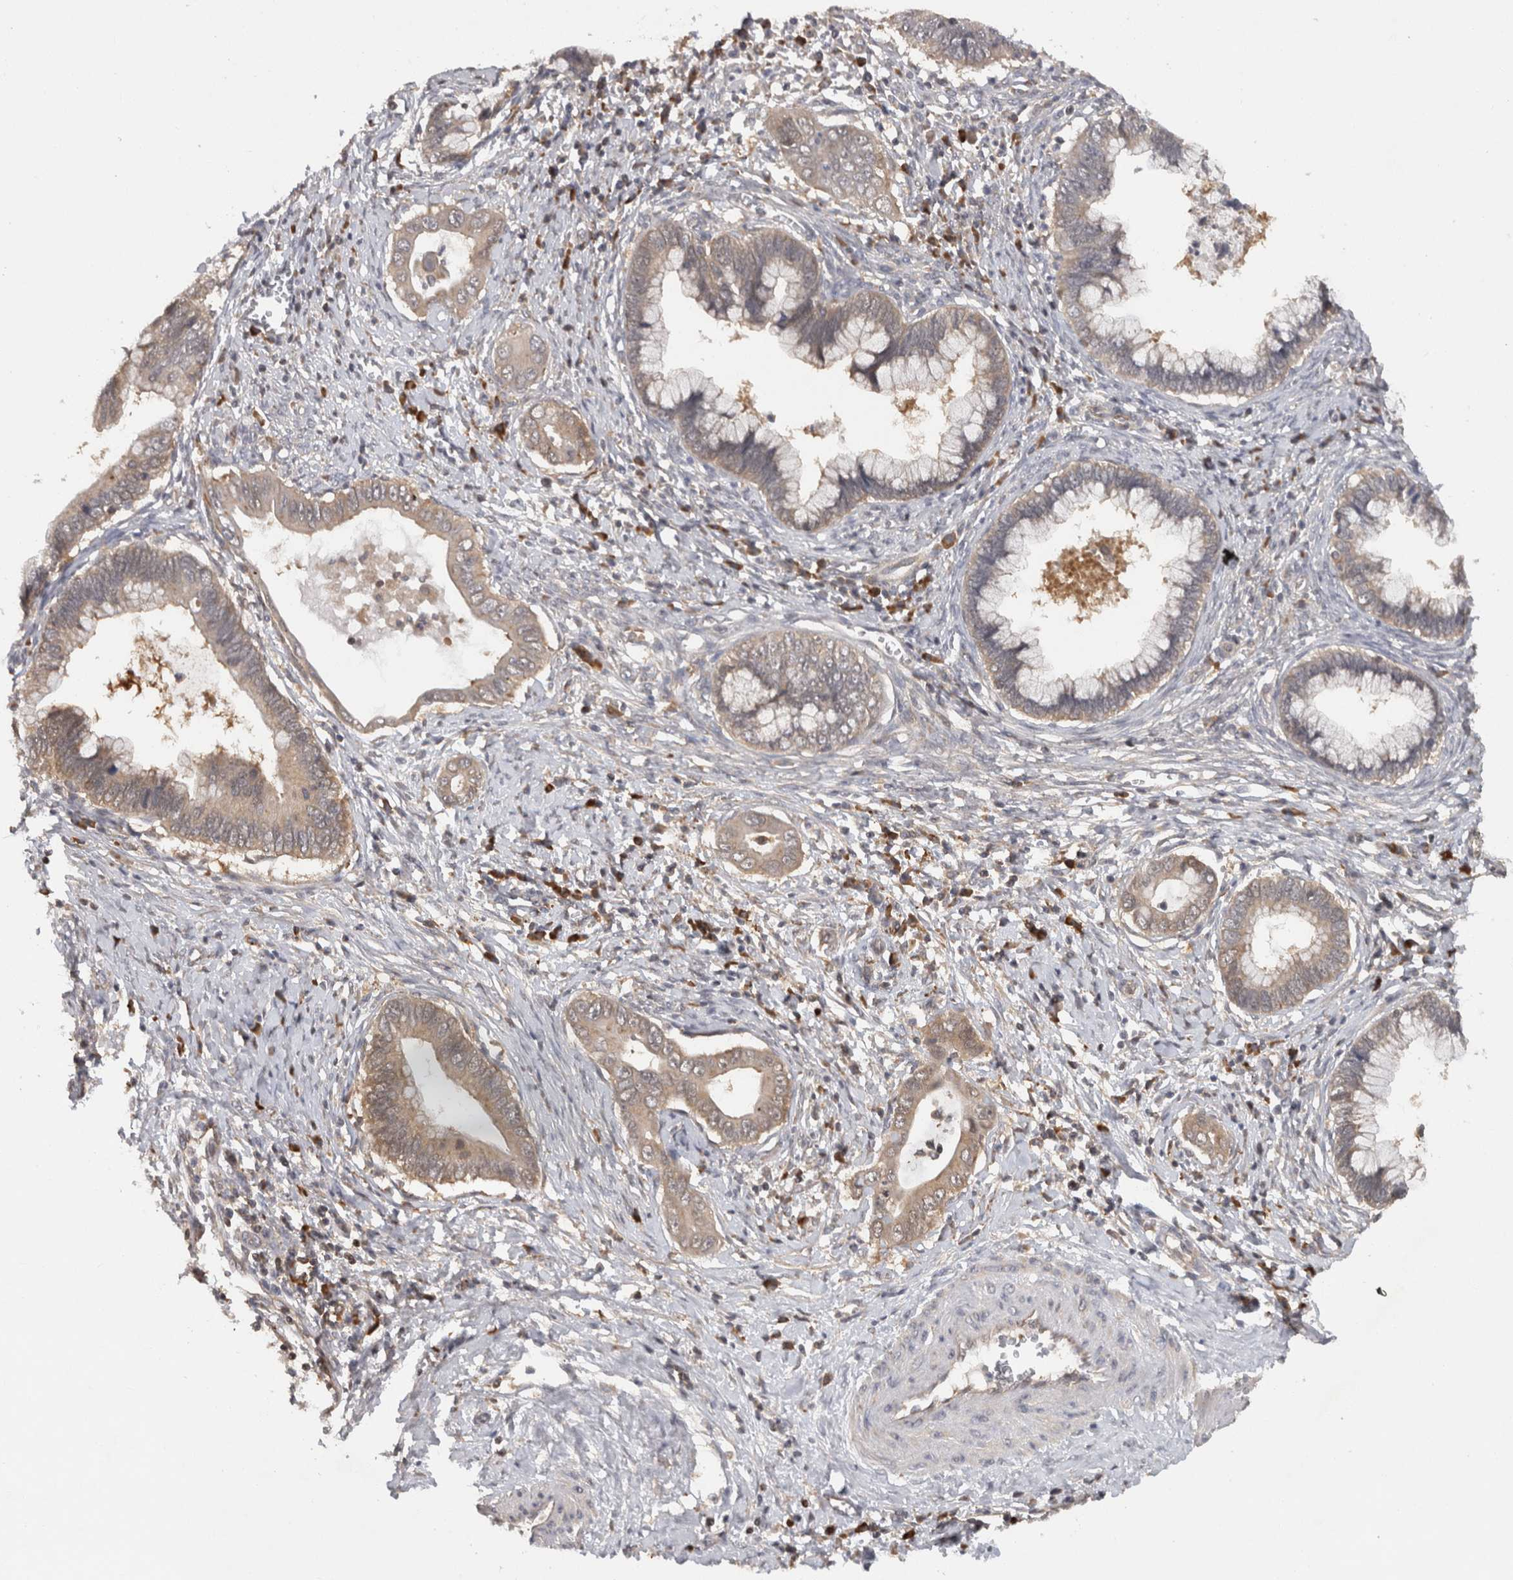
{"staining": {"intensity": "weak", "quantity": "25%-75%", "location": "cytoplasmic/membranous"}, "tissue": "cervical cancer", "cell_type": "Tumor cells", "image_type": "cancer", "snomed": [{"axis": "morphology", "description": "Adenocarcinoma, NOS"}, {"axis": "topography", "description": "Cervix"}], "caption": "Immunohistochemical staining of human cervical adenocarcinoma demonstrates low levels of weak cytoplasmic/membranous expression in about 25%-75% of tumor cells.", "gene": "ACAT2", "patient": {"sex": "female", "age": 44}}